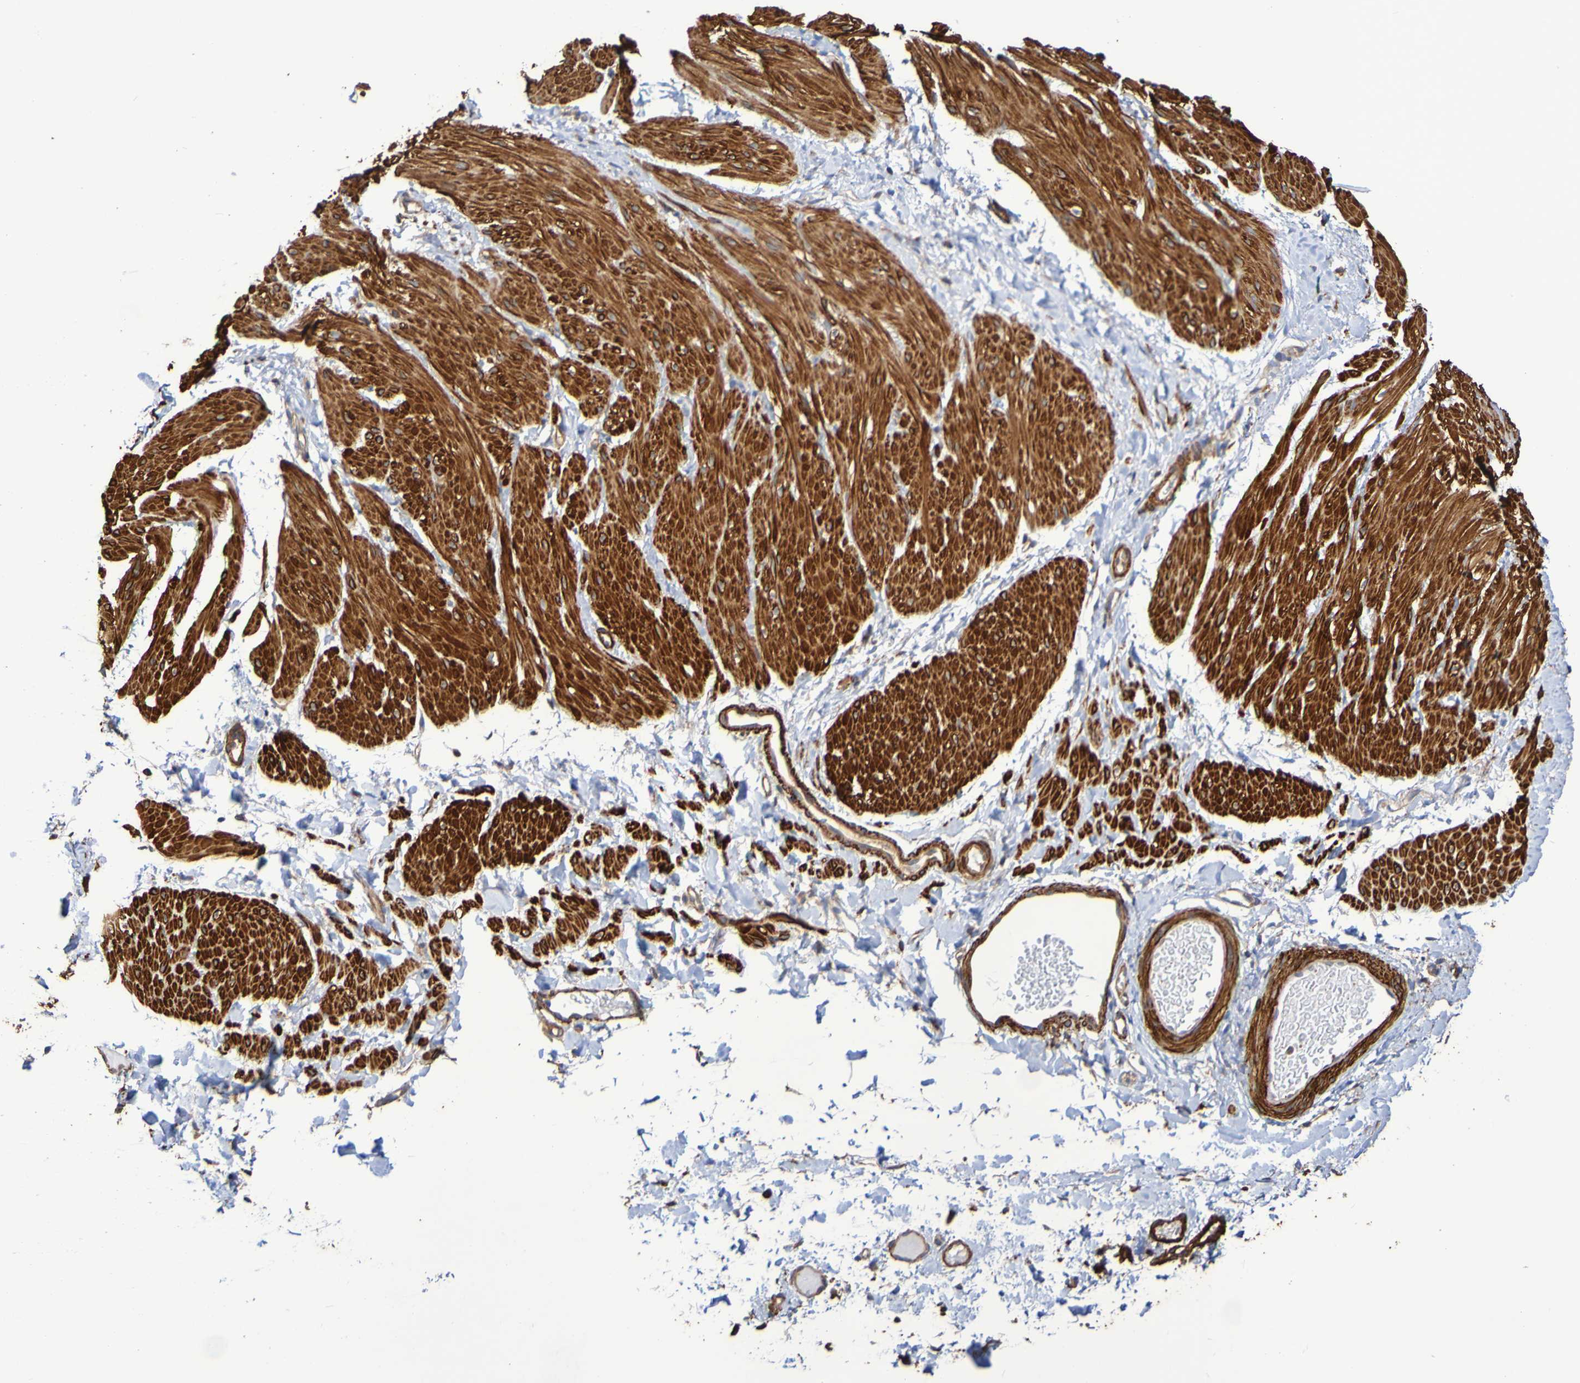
{"staining": {"intensity": "strong", "quantity": ">75%", "location": "cytoplasmic/membranous"}, "tissue": "smooth muscle", "cell_type": "Smooth muscle cells", "image_type": "normal", "snomed": [{"axis": "morphology", "description": "Normal tissue, NOS"}, {"axis": "topography", "description": "Smooth muscle"}], "caption": "Immunohistochemical staining of benign smooth muscle shows >75% levels of strong cytoplasmic/membranous protein positivity in about >75% of smooth muscle cells. (IHC, brightfield microscopy, high magnification).", "gene": "RAB11A", "patient": {"sex": "male", "age": 16}}